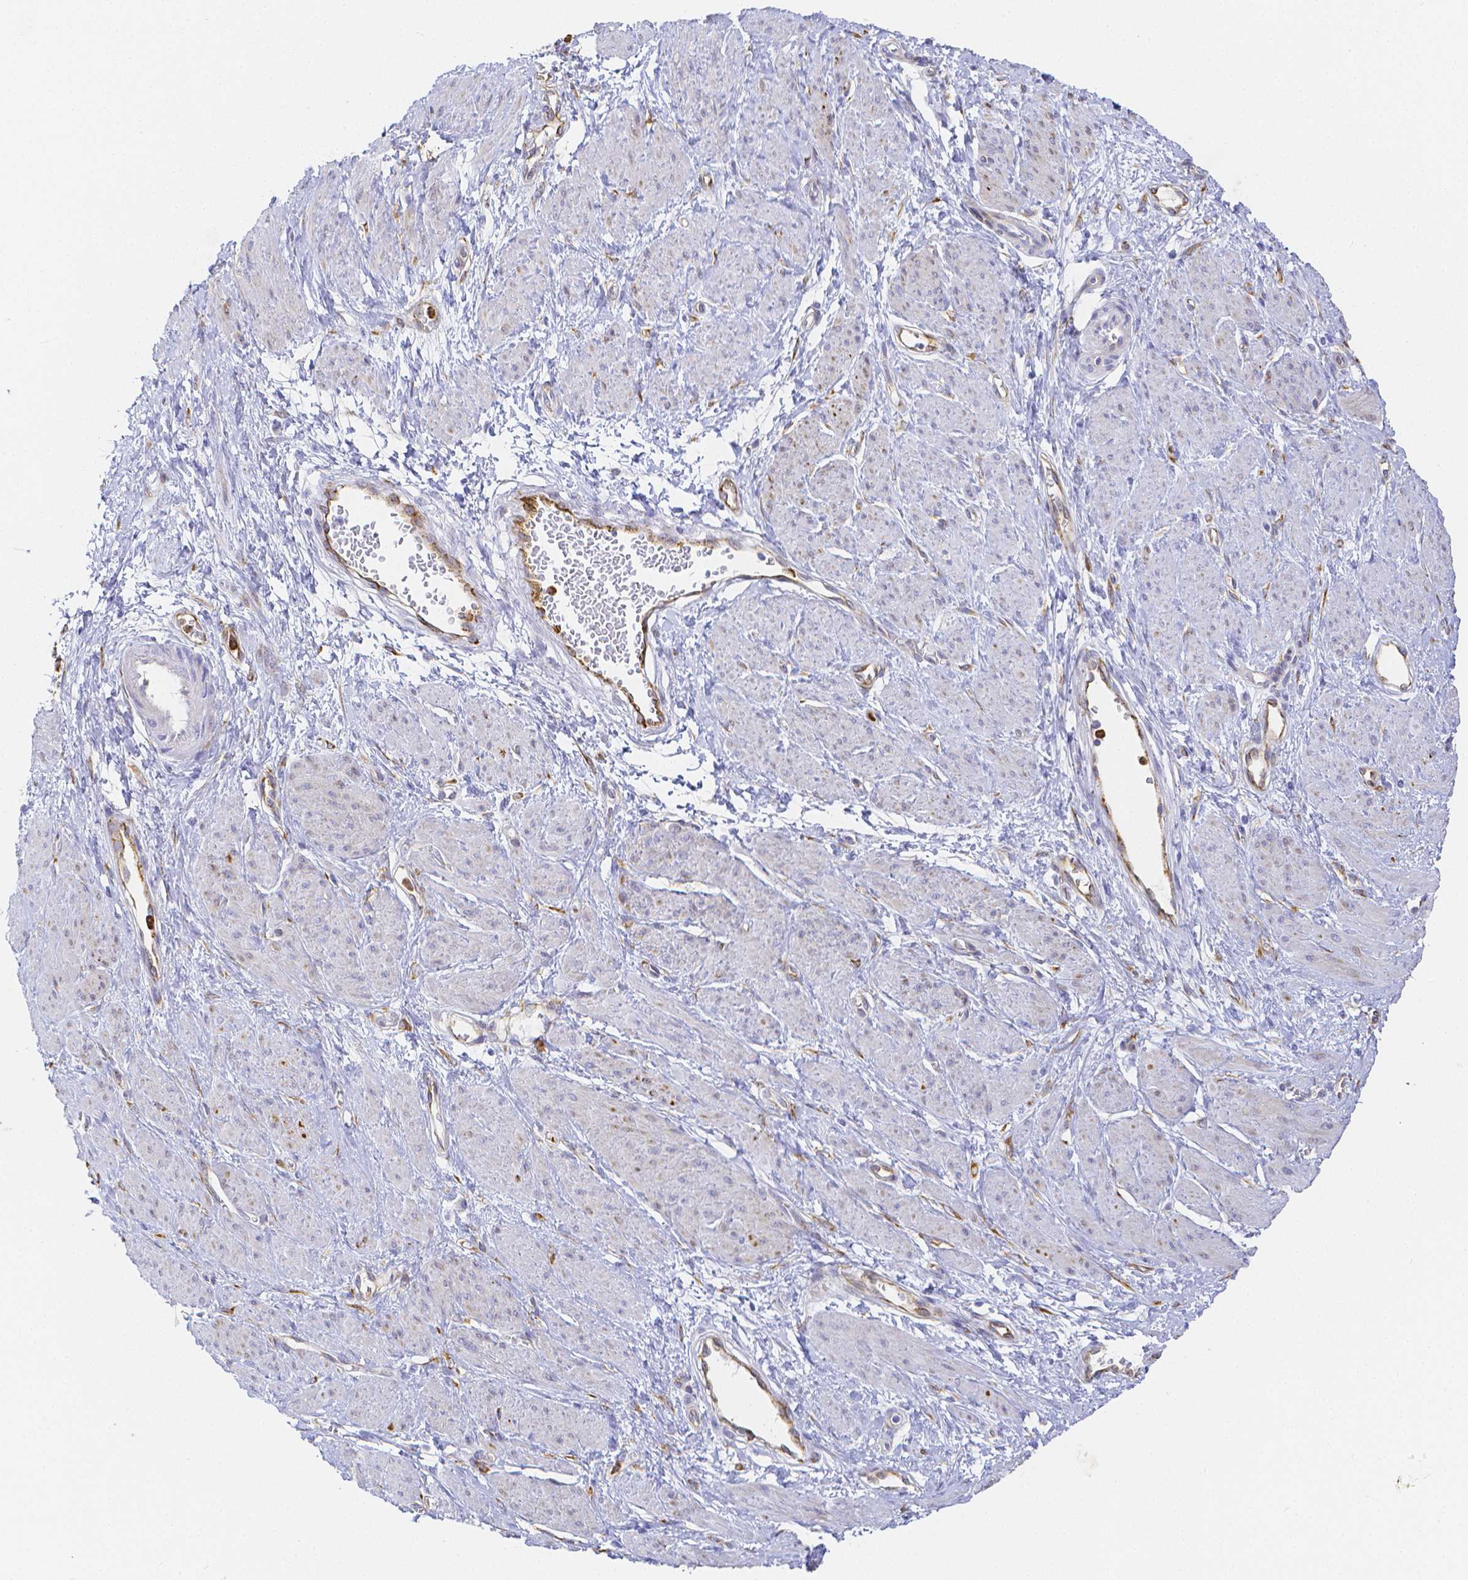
{"staining": {"intensity": "negative", "quantity": "none", "location": "none"}, "tissue": "smooth muscle", "cell_type": "Smooth muscle cells", "image_type": "normal", "snomed": [{"axis": "morphology", "description": "Normal tissue, NOS"}, {"axis": "topography", "description": "Smooth muscle"}, {"axis": "topography", "description": "Uterus"}], "caption": "Immunohistochemical staining of unremarkable smooth muscle exhibits no significant positivity in smooth muscle cells.", "gene": "SMURF1", "patient": {"sex": "female", "age": 39}}